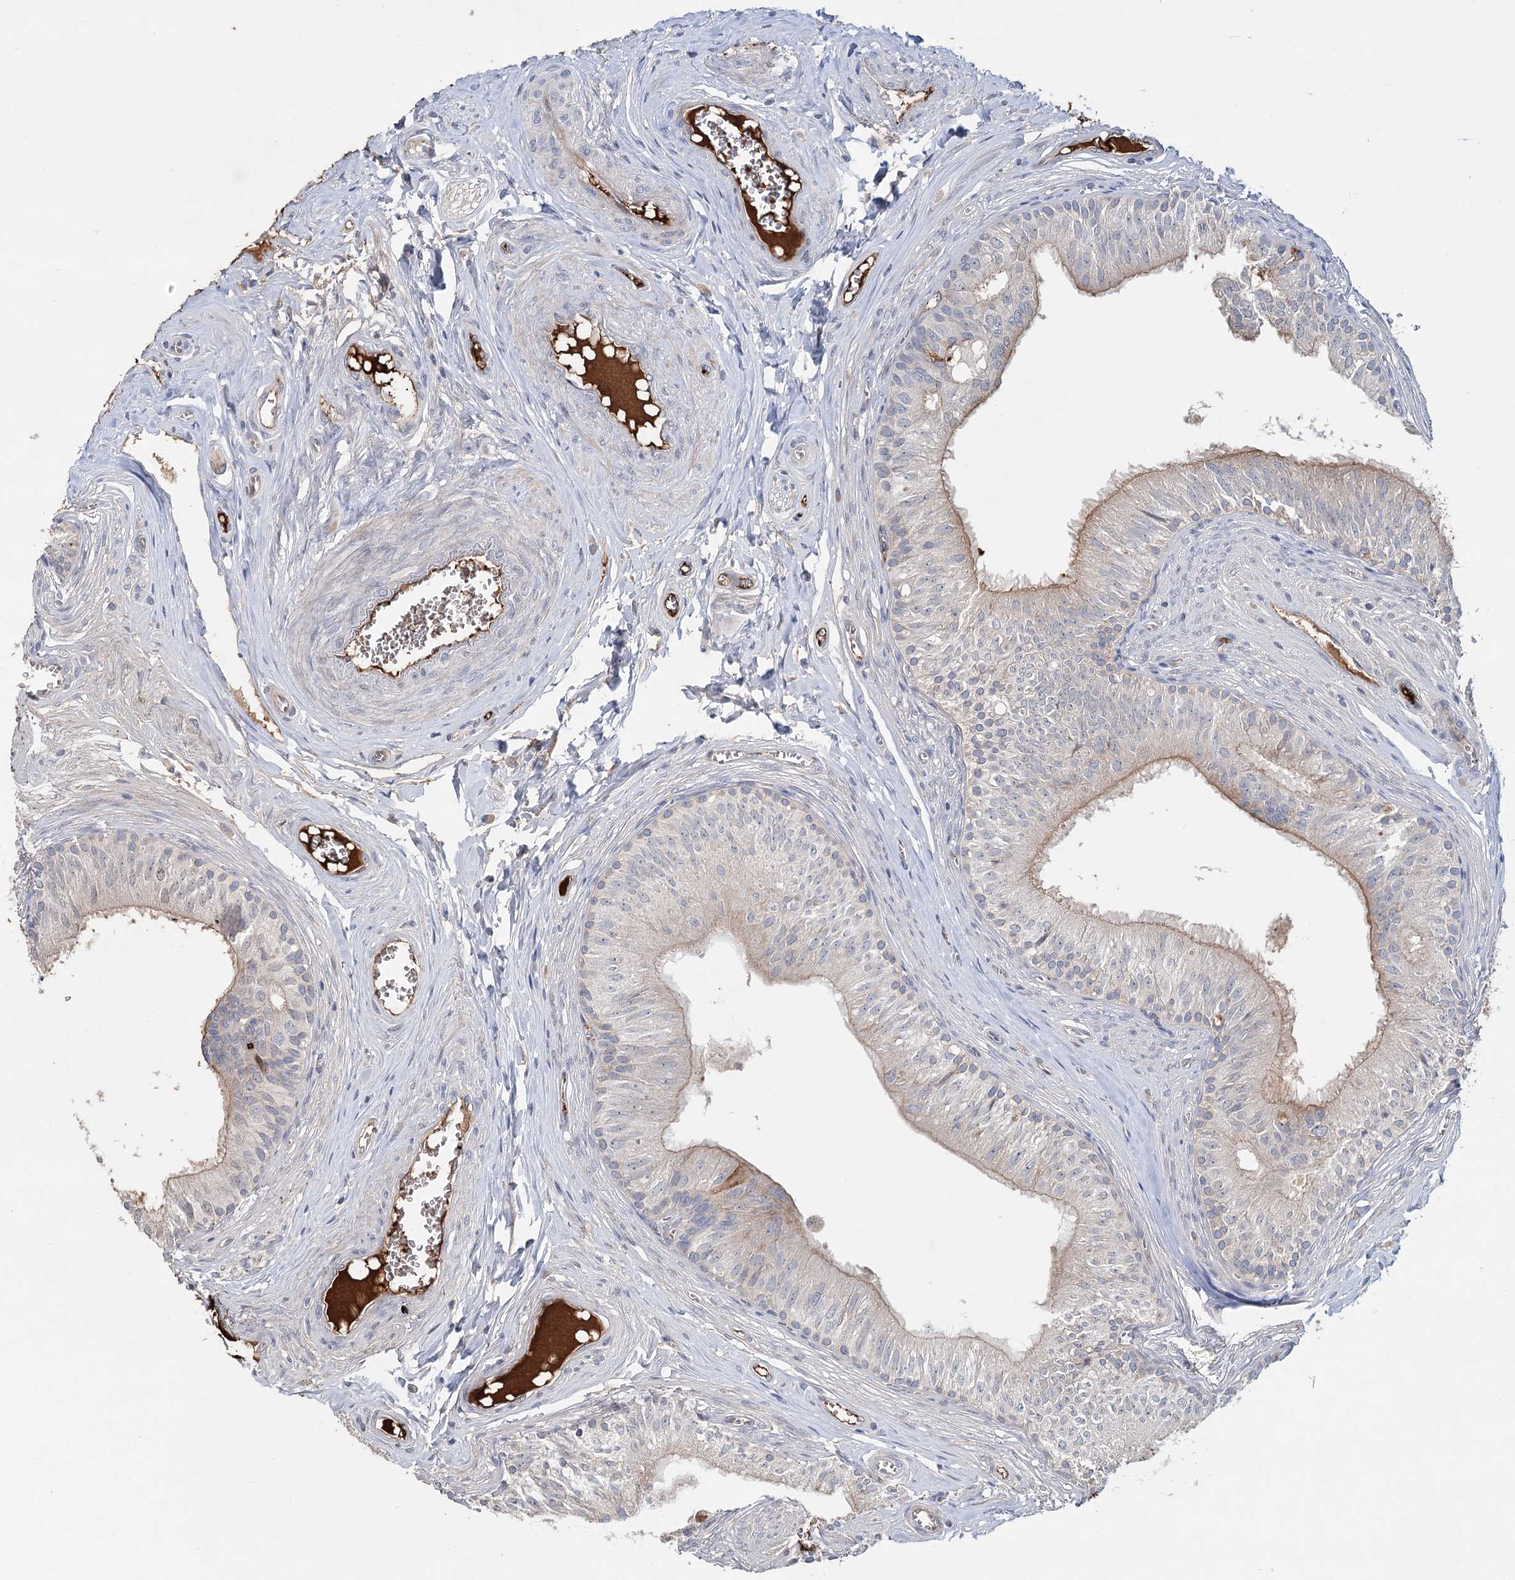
{"staining": {"intensity": "strong", "quantity": "<25%", "location": "cytoplasmic/membranous,nuclear"}, "tissue": "epididymis", "cell_type": "Glandular cells", "image_type": "normal", "snomed": [{"axis": "morphology", "description": "Normal tissue, NOS"}, {"axis": "topography", "description": "Epididymis"}], "caption": "DAB (3,3'-diaminobenzidine) immunohistochemical staining of benign human epididymis shows strong cytoplasmic/membranous,nuclear protein positivity in about <25% of glandular cells.", "gene": "ALKBH8", "patient": {"sex": "male", "age": 46}}